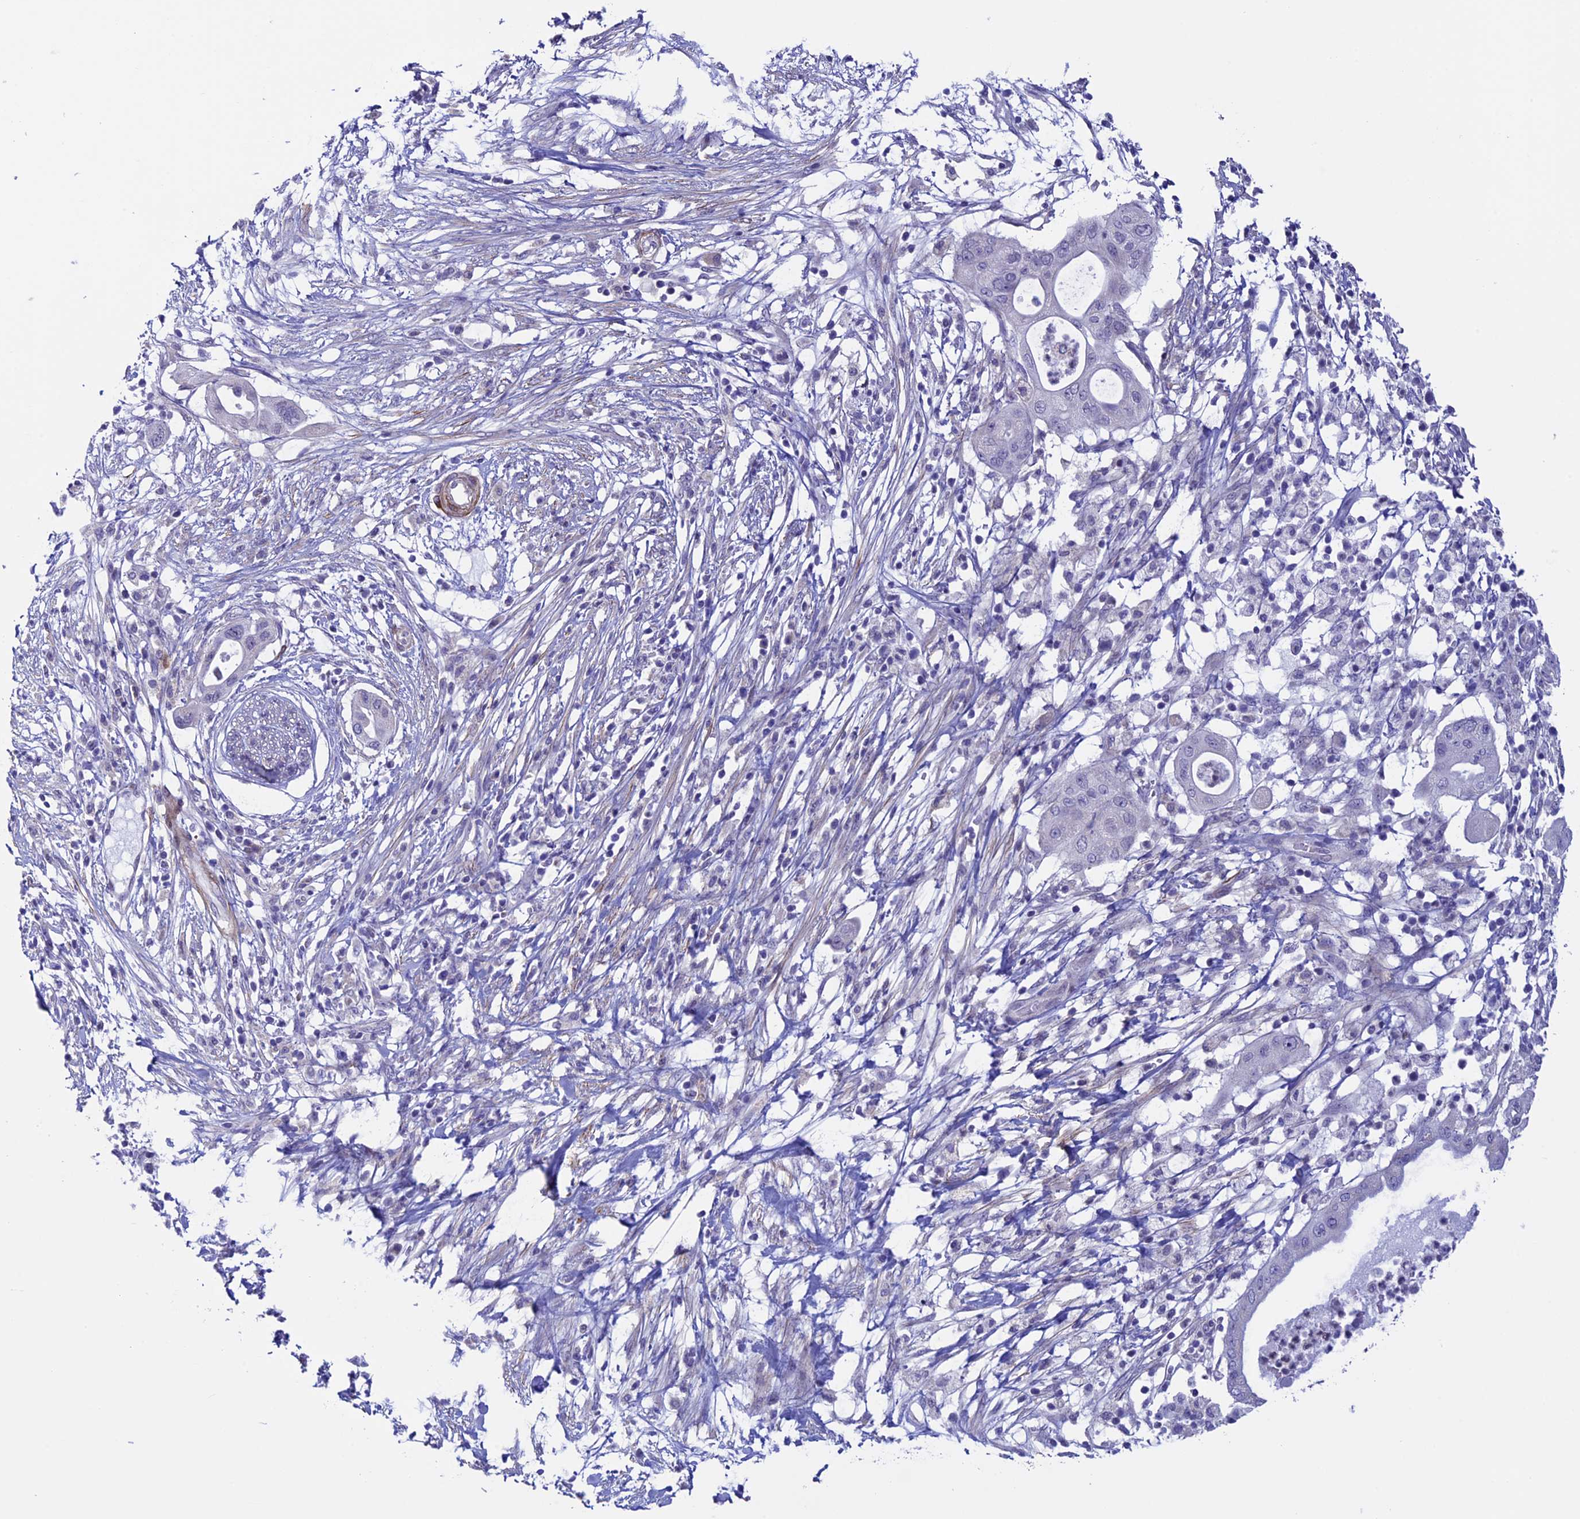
{"staining": {"intensity": "negative", "quantity": "none", "location": "none"}, "tissue": "pancreatic cancer", "cell_type": "Tumor cells", "image_type": "cancer", "snomed": [{"axis": "morphology", "description": "Adenocarcinoma, NOS"}, {"axis": "topography", "description": "Pancreas"}], "caption": "DAB immunohistochemical staining of human pancreatic adenocarcinoma demonstrates no significant staining in tumor cells.", "gene": "IGSF6", "patient": {"sex": "male", "age": 68}}